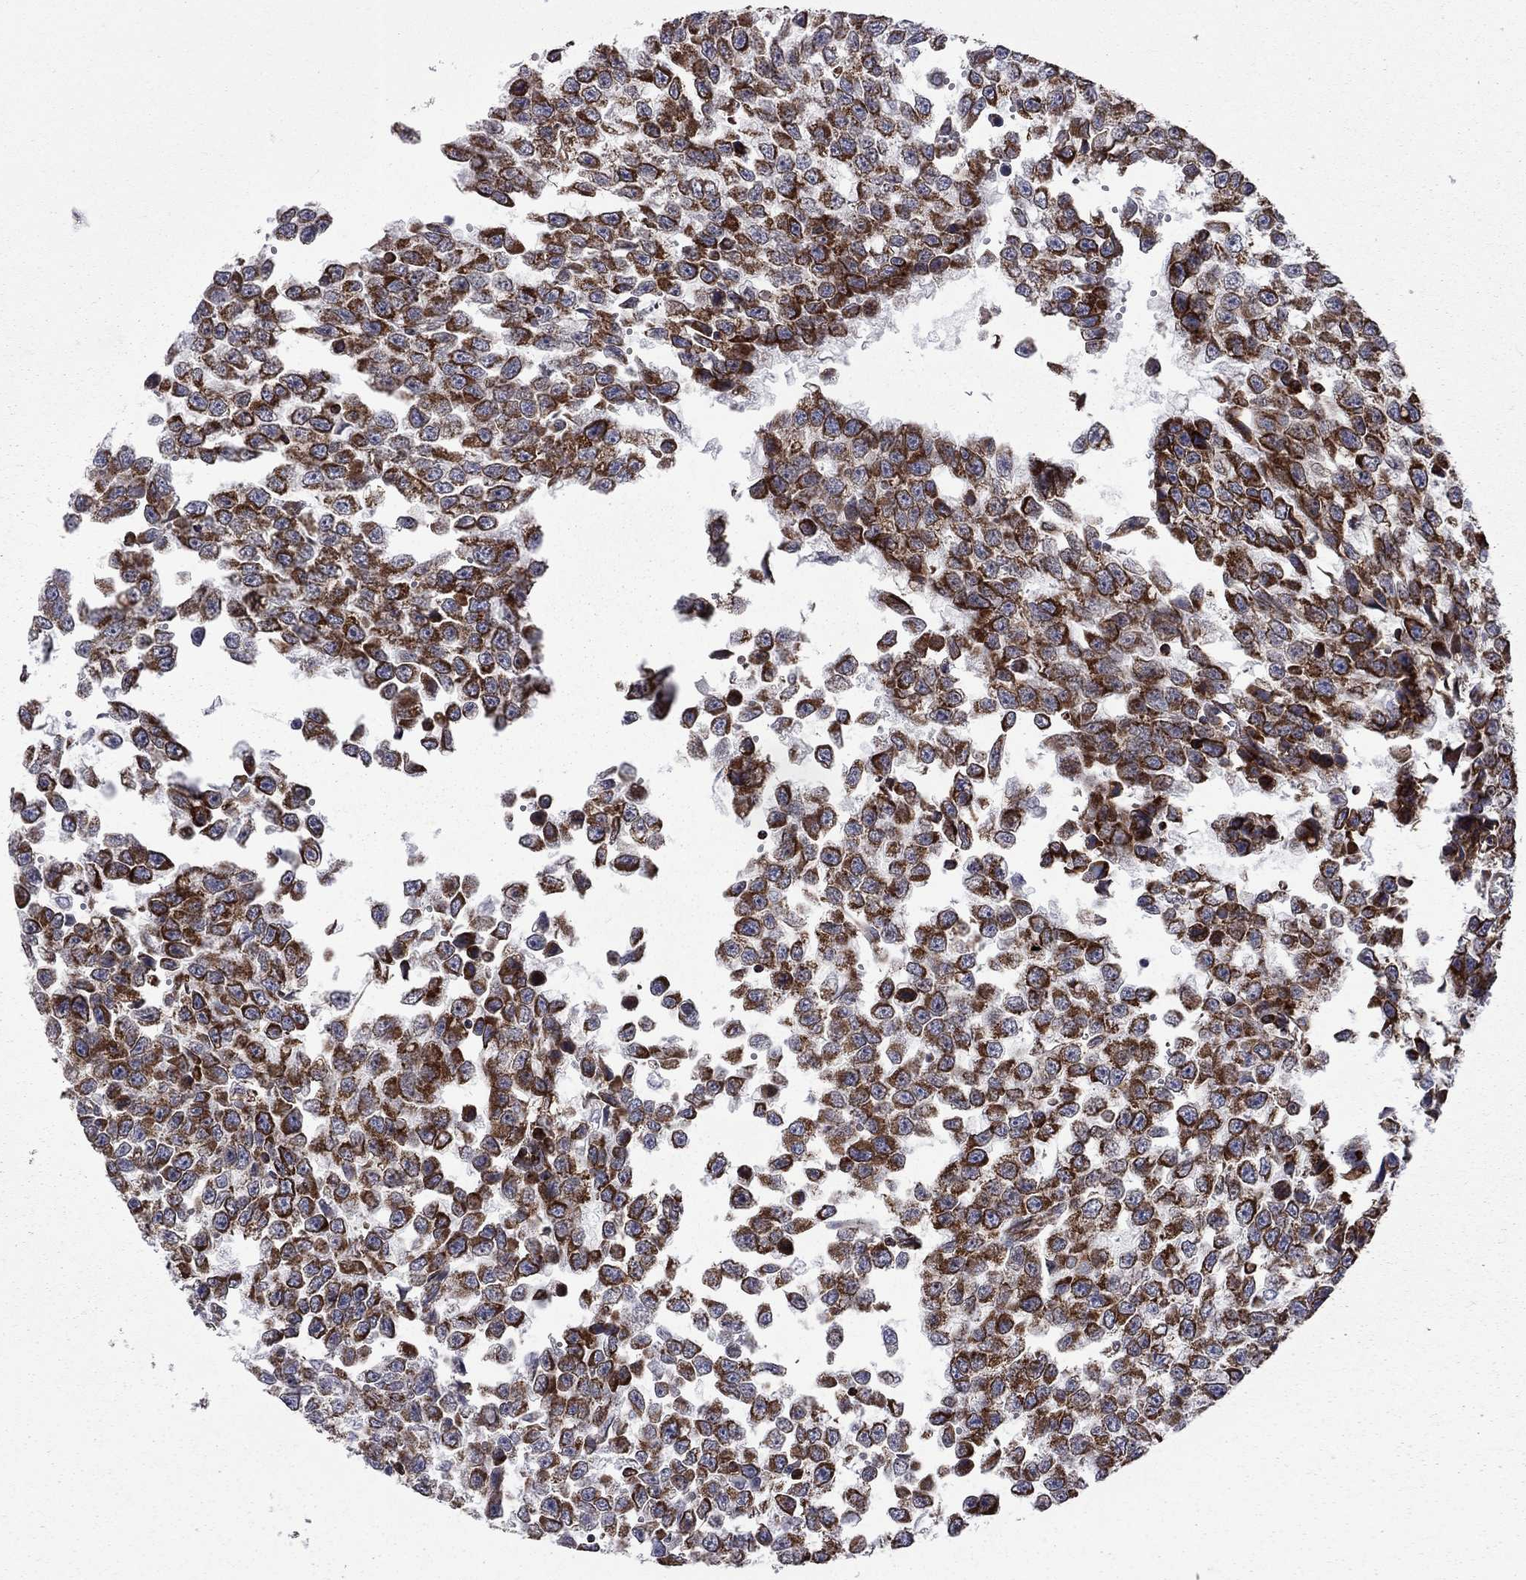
{"staining": {"intensity": "strong", "quantity": ">75%", "location": "cytoplasmic/membranous"}, "tissue": "testis cancer", "cell_type": "Tumor cells", "image_type": "cancer", "snomed": [{"axis": "morphology", "description": "Normal tissue, NOS"}, {"axis": "morphology", "description": "Seminoma, NOS"}, {"axis": "topography", "description": "Testis"}, {"axis": "topography", "description": "Epididymis"}], "caption": "IHC staining of testis seminoma, which reveals high levels of strong cytoplasmic/membranous staining in about >75% of tumor cells indicating strong cytoplasmic/membranous protein staining. The staining was performed using DAB (3,3'-diaminobenzidine) (brown) for protein detection and nuclei were counterstained in hematoxylin (blue).", "gene": "CLPTM1", "patient": {"sex": "male", "age": 34}}